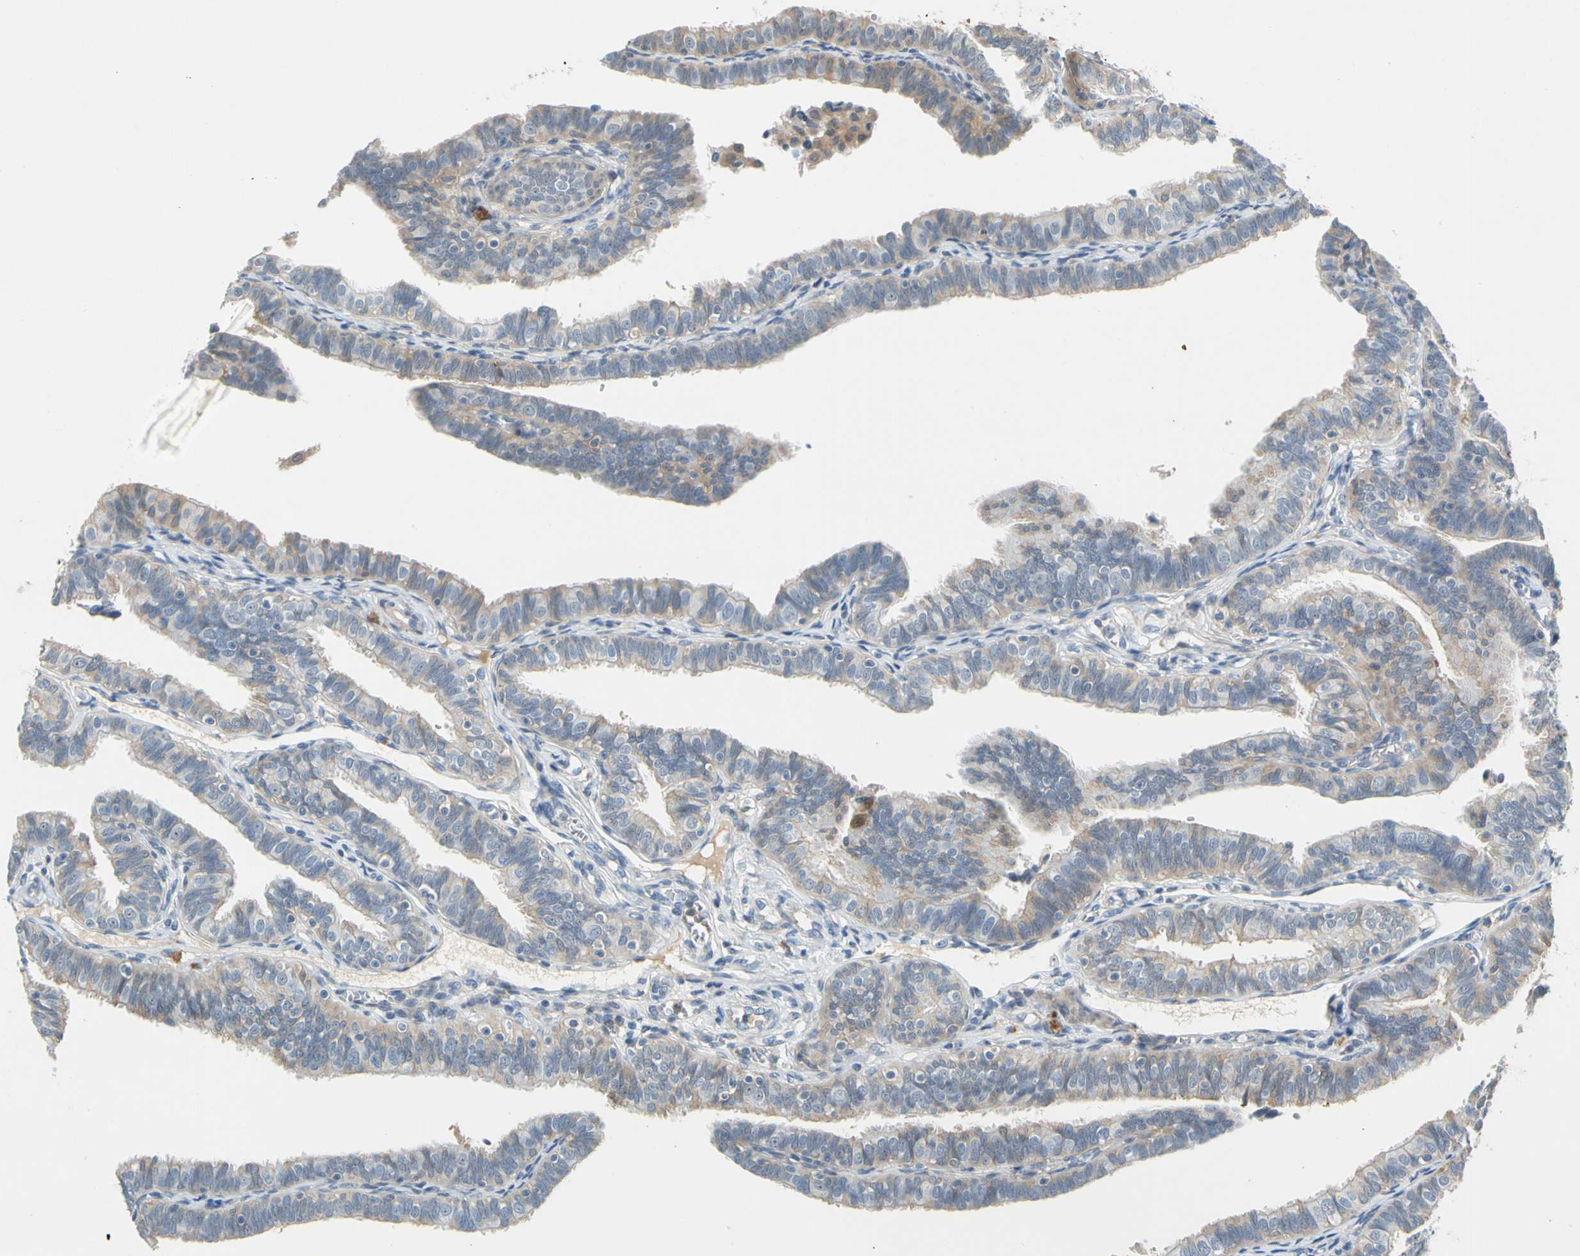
{"staining": {"intensity": "weak", "quantity": "25%-75%", "location": "cytoplasmic/membranous"}, "tissue": "fallopian tube", "cell_type": "Glandular cells", "image_type": "normal", "snomed": [{"axis": "morphology", "description": "Normal tissue, NOS"}, {"axis": "topography", "description": "Fallopian tube"}], "caption": "A high-resolution photomicrograph shows IHC staining of unremarkable fallopian tube, which exhibits weak cytoplasmic/membranous positivity in approximately 25%-75% of glandular cells. (Stains: DAB in brown, nuclei in blue, Microscopy: brightfield microscopy at high magnification).", "gene": "WIPI1", "patient": {"sex": "female", "age": 46}}